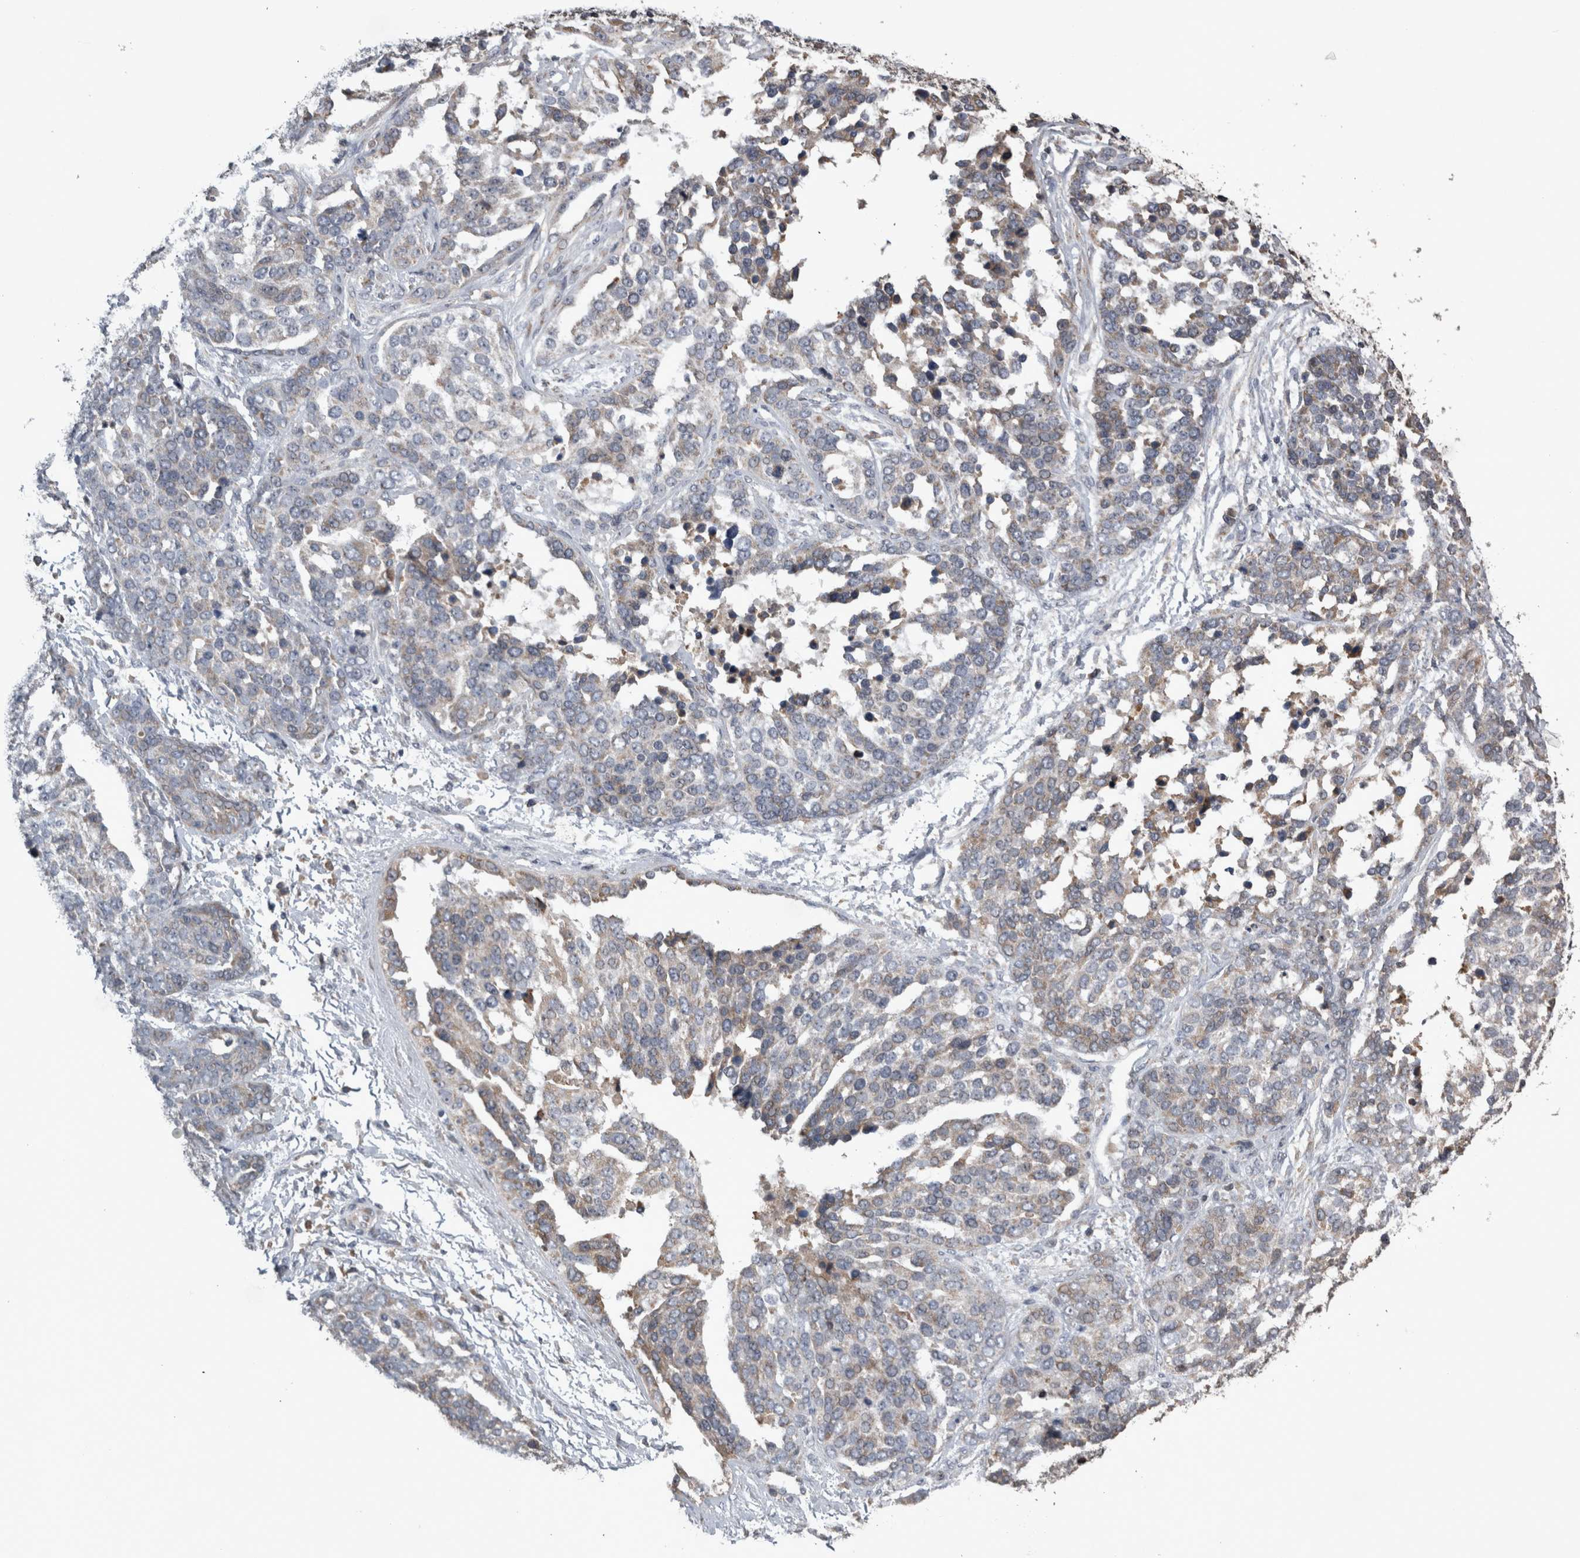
{"staining": {"intensity": "negative", "quantity": "none", "location": "none"}, "tissue": "ovarian cancer", "cell_type": "Tumor cells", "image_type": "cancer", "snomed": [{"axis": "morphology", "description": "Cystadenocarcinoma, serous, NOS"}, {"axis": "topography", "description": "Ovary"}], "caption": "This is a micrograph of IHC staining of ovarian serous cystadenocarcinoma, which shows no expression in tumor cells.", "gene": "ANXA13", "patient": {"sex": "female", "age": 44}}